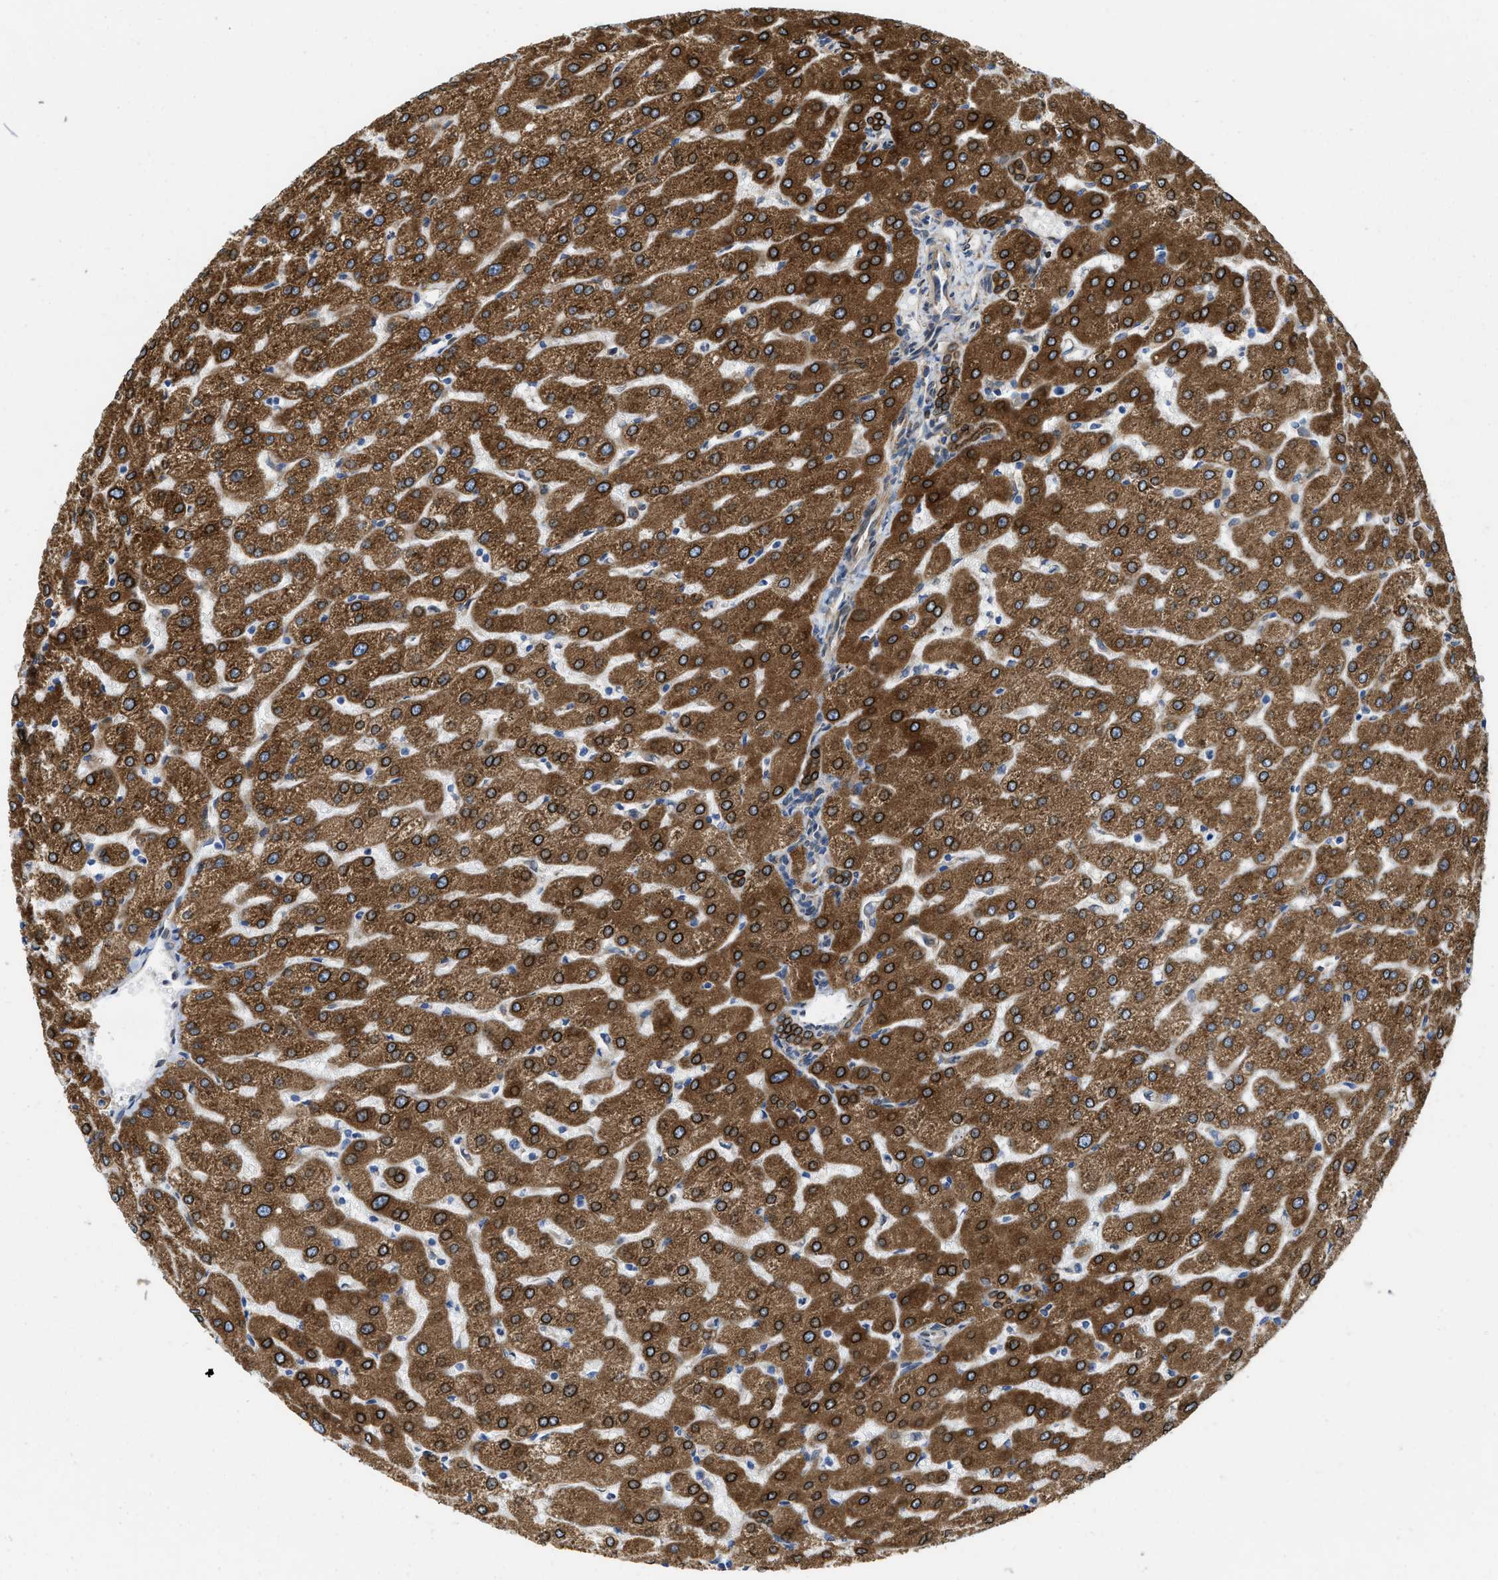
{"staining": {"intensity": "strong", "quantity": ">75%", "location": "cytoplasmic/membranous"}, "tissue": "liver", "cell_type": "Cholangiocytes", "image_type": "normal", "snomed": [{"axis": "morphology", "description": "Normal tissue, NOS"}, {"axis": "morphology", "description": "Fibrosis, NOS"}, {"axis": "topography", "description": "Liver"}], "caption": "DAB (3,3'-diaminobenzidine) immunohistochemical staining of normal human liver exhibits strong cytoplasmic/membranous protein staining in about >75% of cholangiocytes.", "gene": "ERLIN2", "patient": {"sex": "female", "age": 29}}